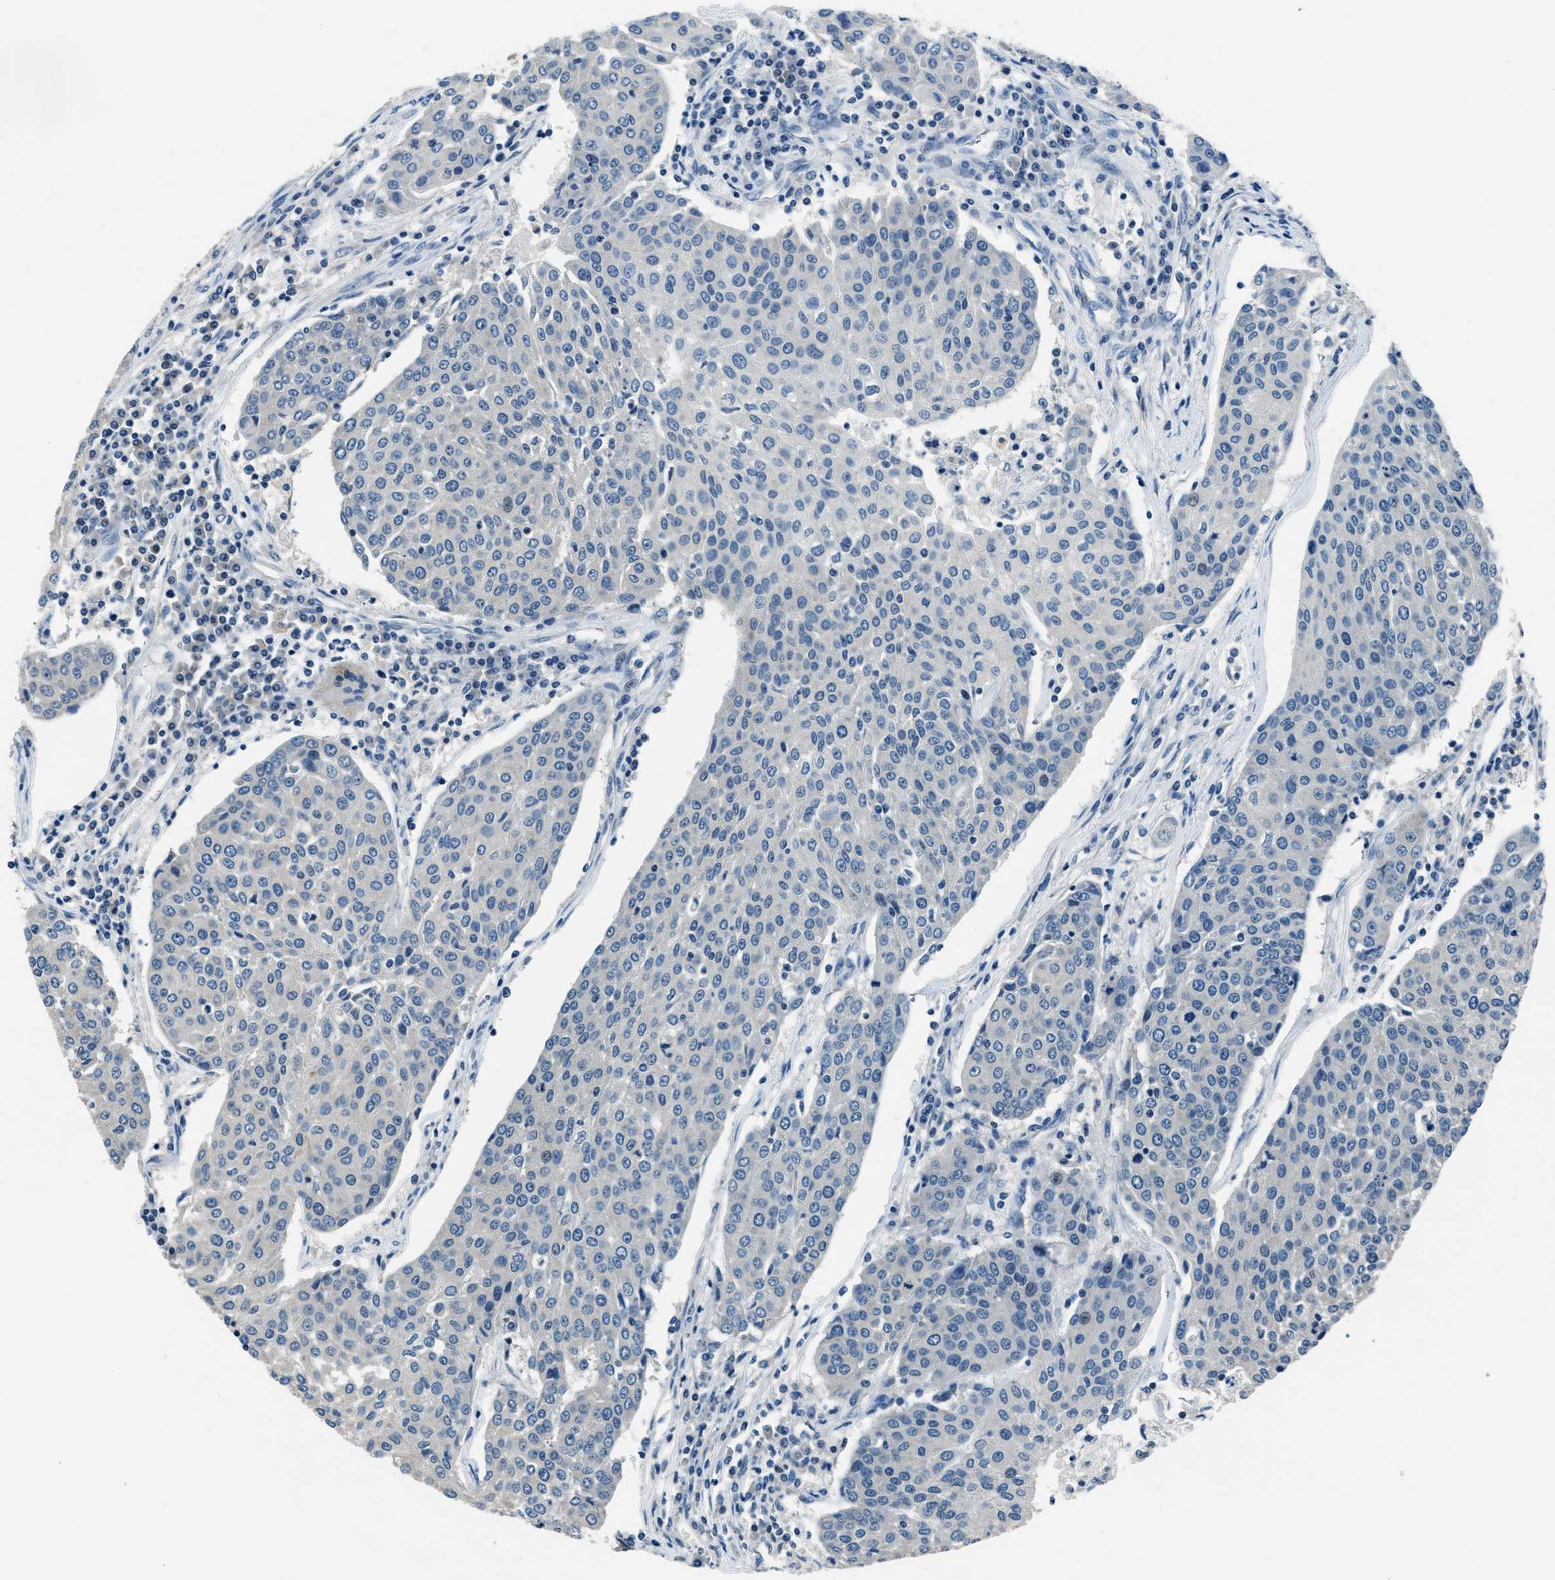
{"staining": {"intensity": "negative", "quantity": "none", "location": "none"}, "tissue": "urothelial cancer", "cell_type": "Tumor cells", "image_type": "cancer", "snomed": [{"axis": "morphology", "description": "Urothelial carcinoma, High grade"}, {"axis": "topography", "description": "Urinary bladder"}], "caption": "Immunohistochemistry (IHC) photomicrograph of neoplastic tissue: human urothelial carcinoma (high-grade) stained with DAB (3,3'-diaminobenzidine) displays no significant protein positivity in tumor cells. (DAB IHC, high magnification).", "gene": "NME8", "patient": {"sex": "female", "age": 85}}